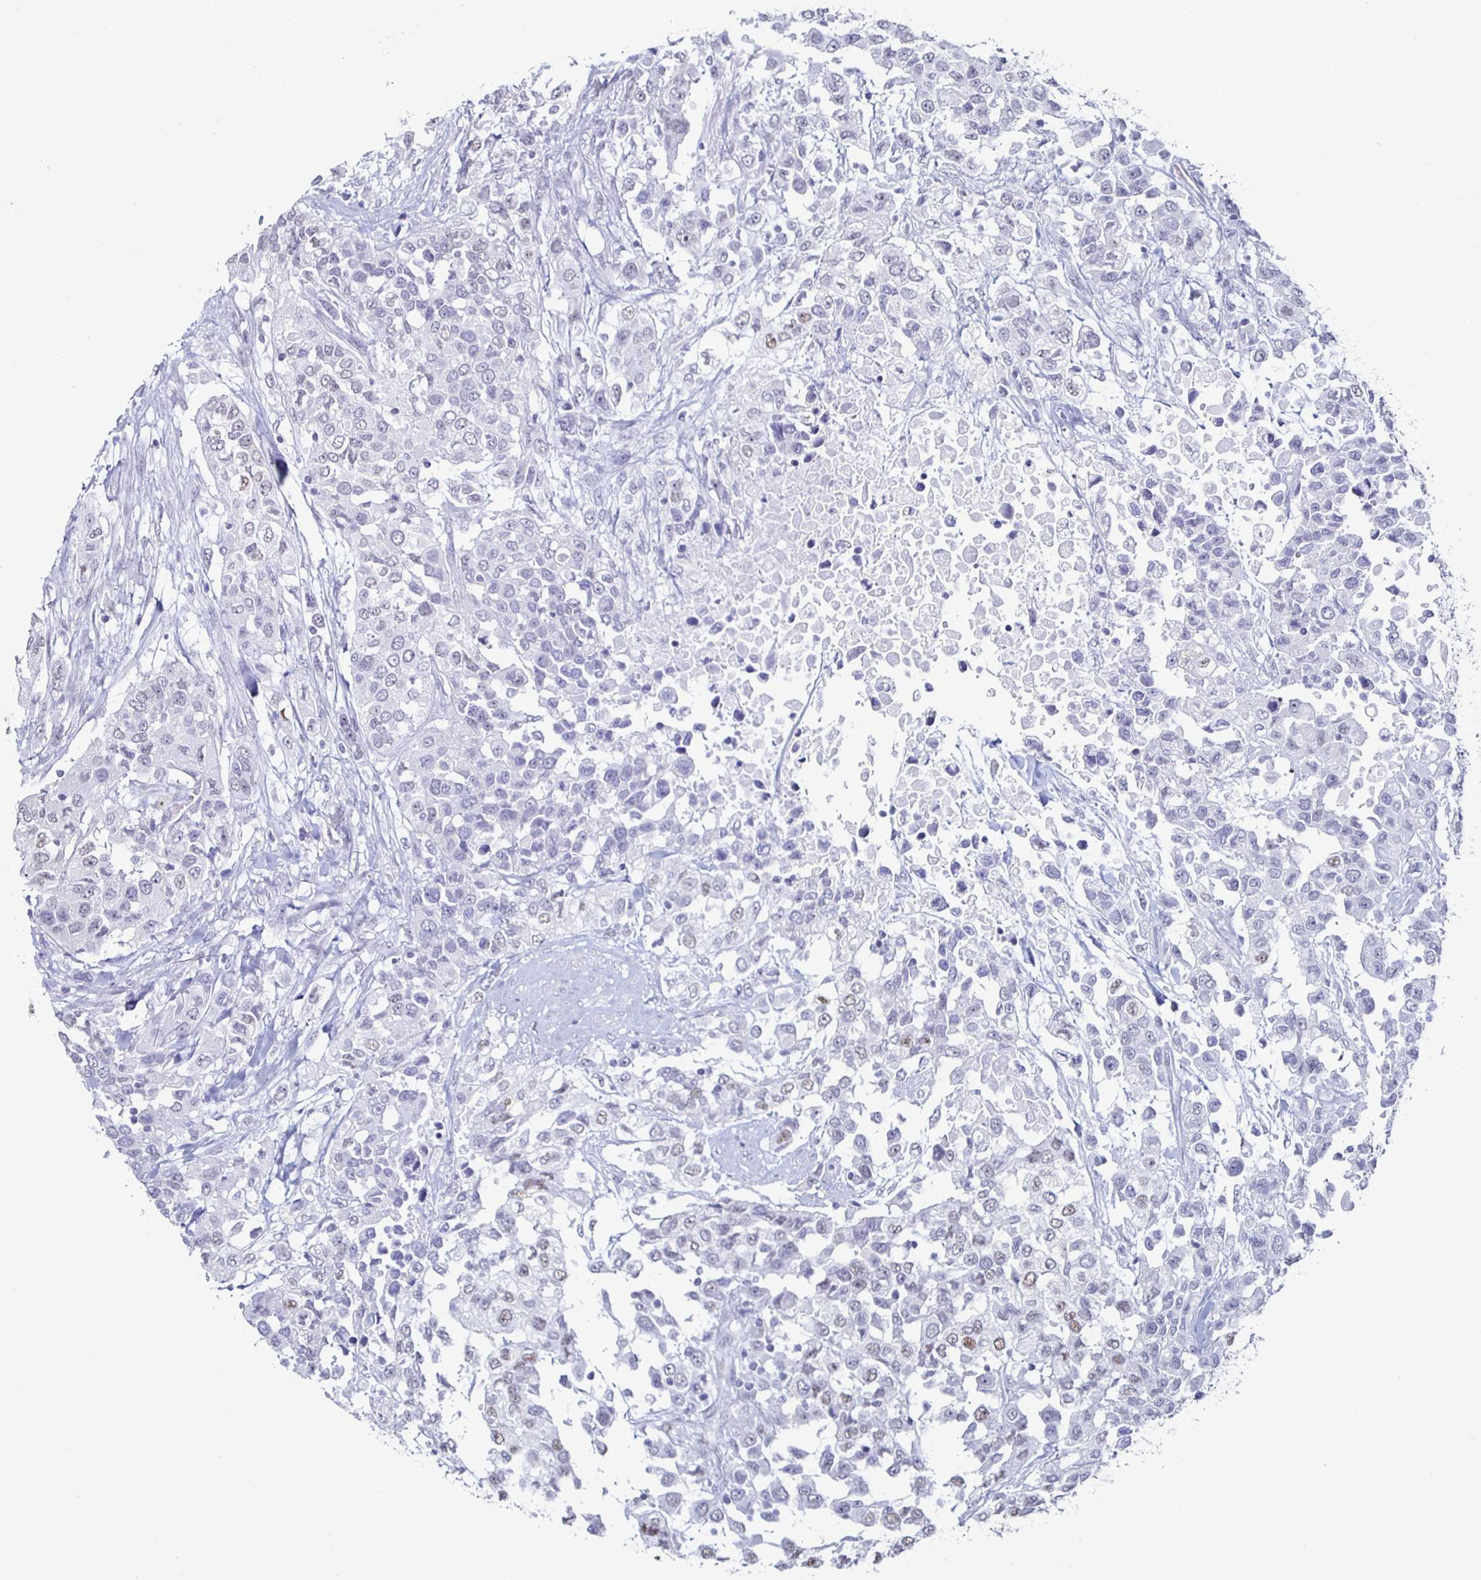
{"staining": {"intensity": "weak", "quantity": "<25%", "location": "nuclear"}, "tissue": "urothelial cancer", "cell_type": "Tumor cells", "image_type": "cancer", "snomed": [{"axis": "morphology", "description": "Urothelial carcinoma, High grade"}, {"axis": "topography", "description": "Urinary bladder"}], "caption": "The image shows no staining of tumor cells in urothelial carcinoma (high-grade).", "gene": "DDX39B", "patient": {"sex": "female", "age": 80}}